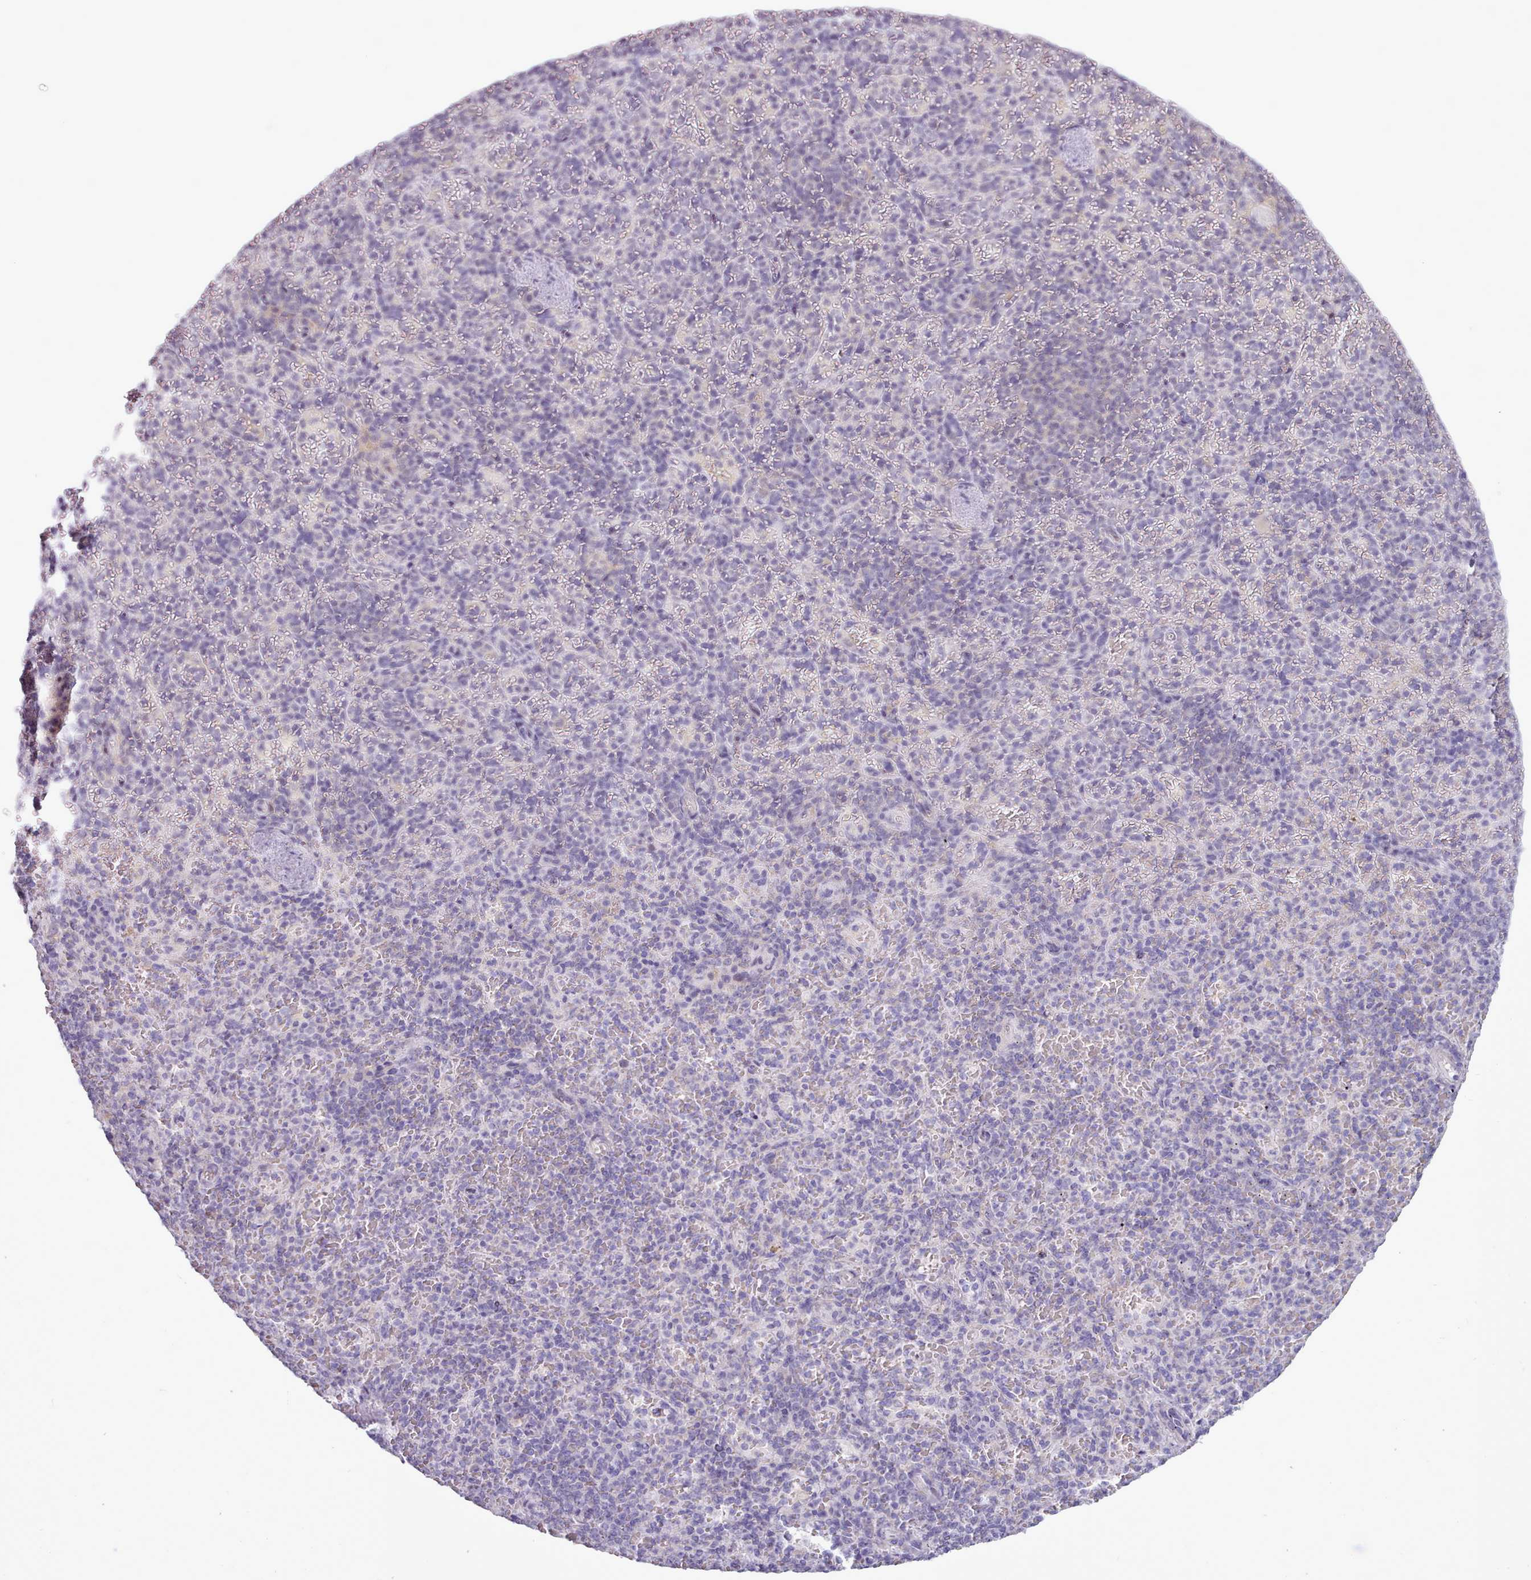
{"staining": {"intensity": "negative", "quantity": "none", "location": "none"}, "tissue": "spleen", "cell_type": "Cells in red pulp", "image_type": "normal", "snomed": [{"axis": "morphology", "description": "Normal tissue, NOS"}, {"axis": "topography", "description": "Spleen"}], "caption": "DAB immunohistochemical staining of unremarkable spleen exhibits no significant staining in cells in red pulp.", "gene": "BDKRB2", "patient": {"sex": "female", "age": 74}}